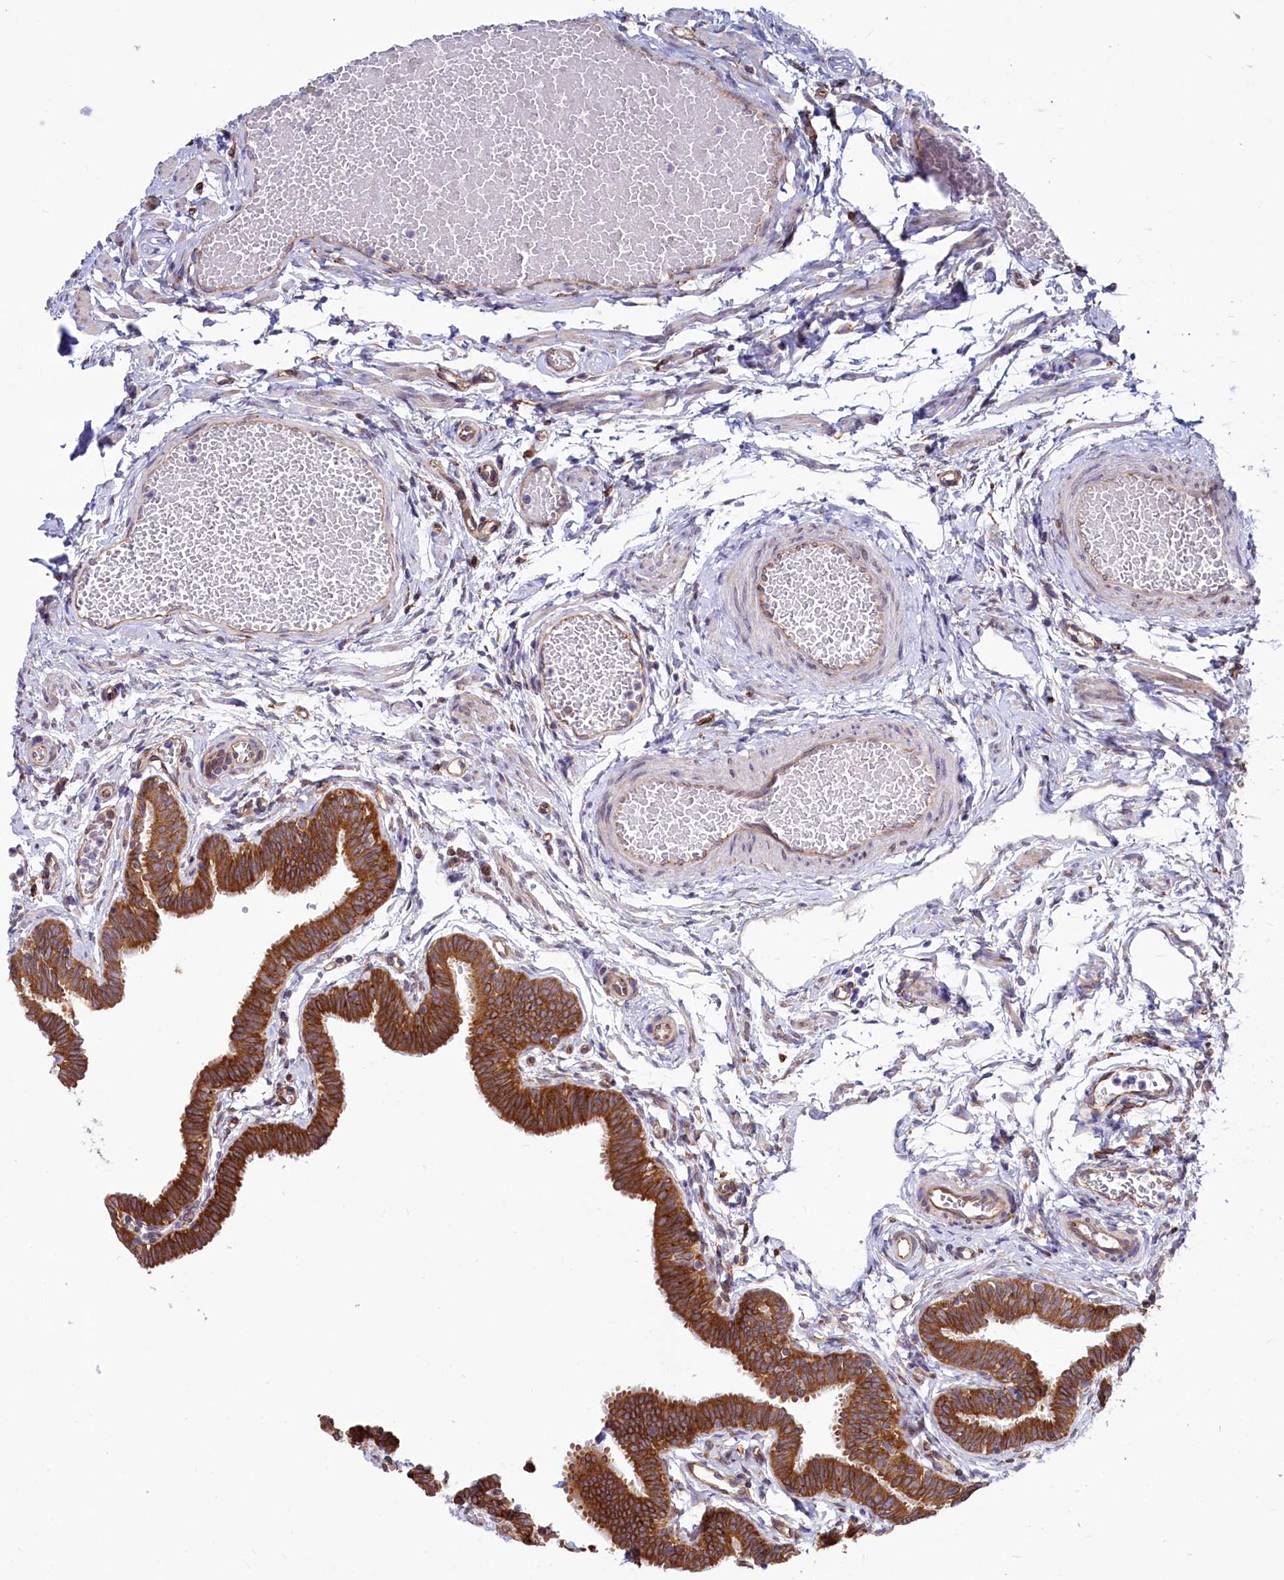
{"staining": {"intensity": "strong", "quantity": ">75%", "location": "cytoplasmic/membranous"}, "tissue": "fallopian tube", "cell_type": "Glandular cells", "image_type": "normal", "snomed": [{"axis": "morphology", "description": "Normal tissue, NOS"}, {"axis": "topography", "description": "Fallopian tube"}, {"axis": "topography", "description": "Ovary"}], "caption": "Immunohistochemical staining of normal human fallopian tube displays >75% levels of strong cytoplasmic/membranous protein expression in about >75% of glandular cells.", "gene": "CHID1", "patient": {"sex": "female", "age": 23}}